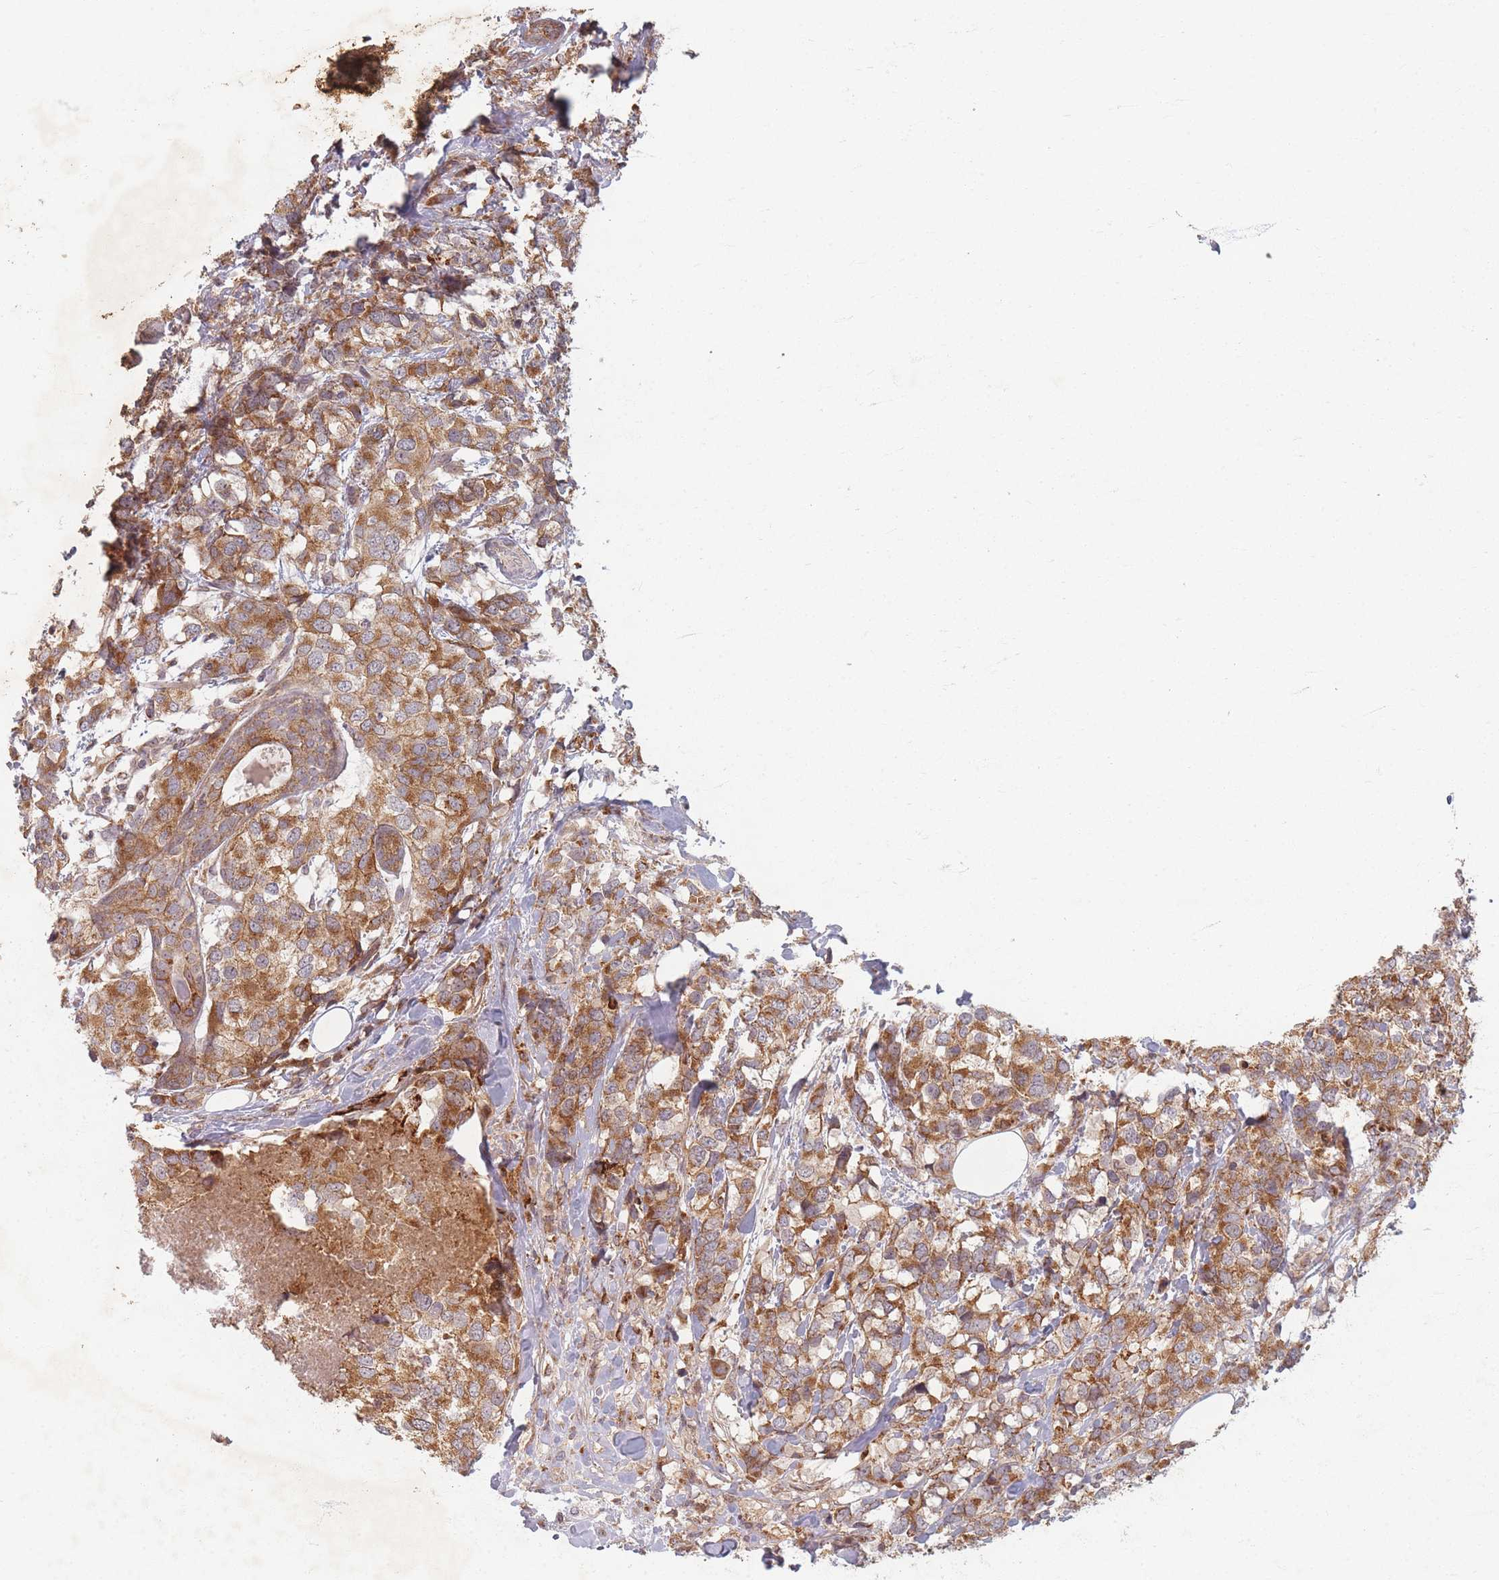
{"staining": {"intensity": "moderate", "quantity": ">75%", "location": "cytoplasmic/membranous"}, "tissue": "breast cancer", "cell_type": "Tumor cells", "image_type": "cancer", "snomed": [{"axis": "morphology", "description": "Lobular carcinoma"}, {"axis": "topography", "description": "Breast"}], "caption": "Protein expression analysis of human lobular carcinoma (breast) reveals moderate cytoplasmic/membranous expression in approximately >75% of tumor cells.", "gene": "RADX", "patient": {"sex": "female", "age": 59}}